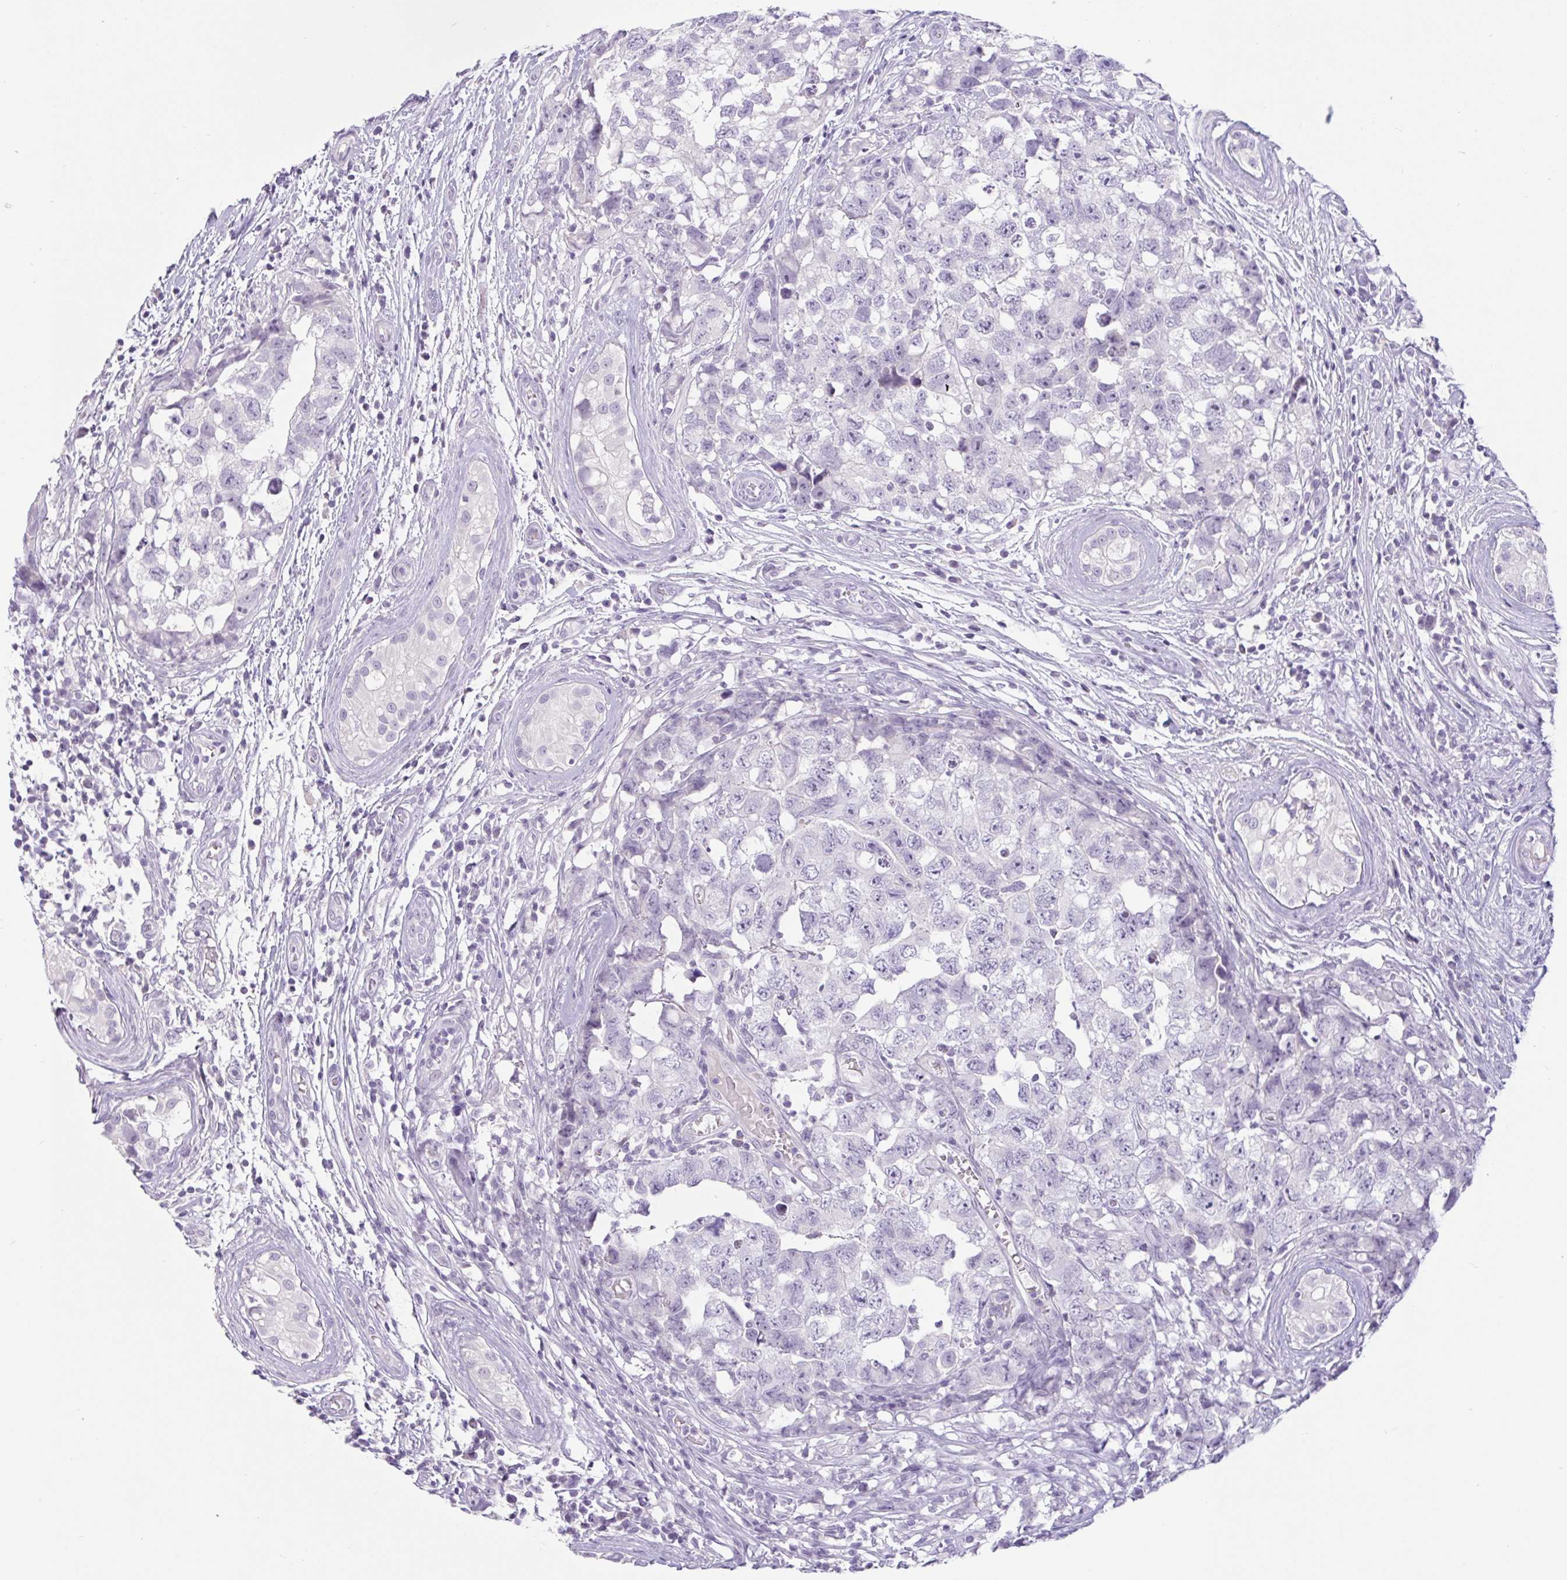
{"staining": {"intensity": "negative", "quantity": "none", "location": "none"}, "tissue": "testis cancer", "cell_type": "Tumor cells", "image_type": "cancer", "snomed": [{"axis": "morphology", "description": "Carcinoma, Embryonal, NOS"}, {"axis": "topography", "description": "Testis"}], "caption": "A micrograph of human testis cancer is negative for staining in tumor cells.", "gene": "CTSE", "patient": {"sex": "male", "age": 22}}